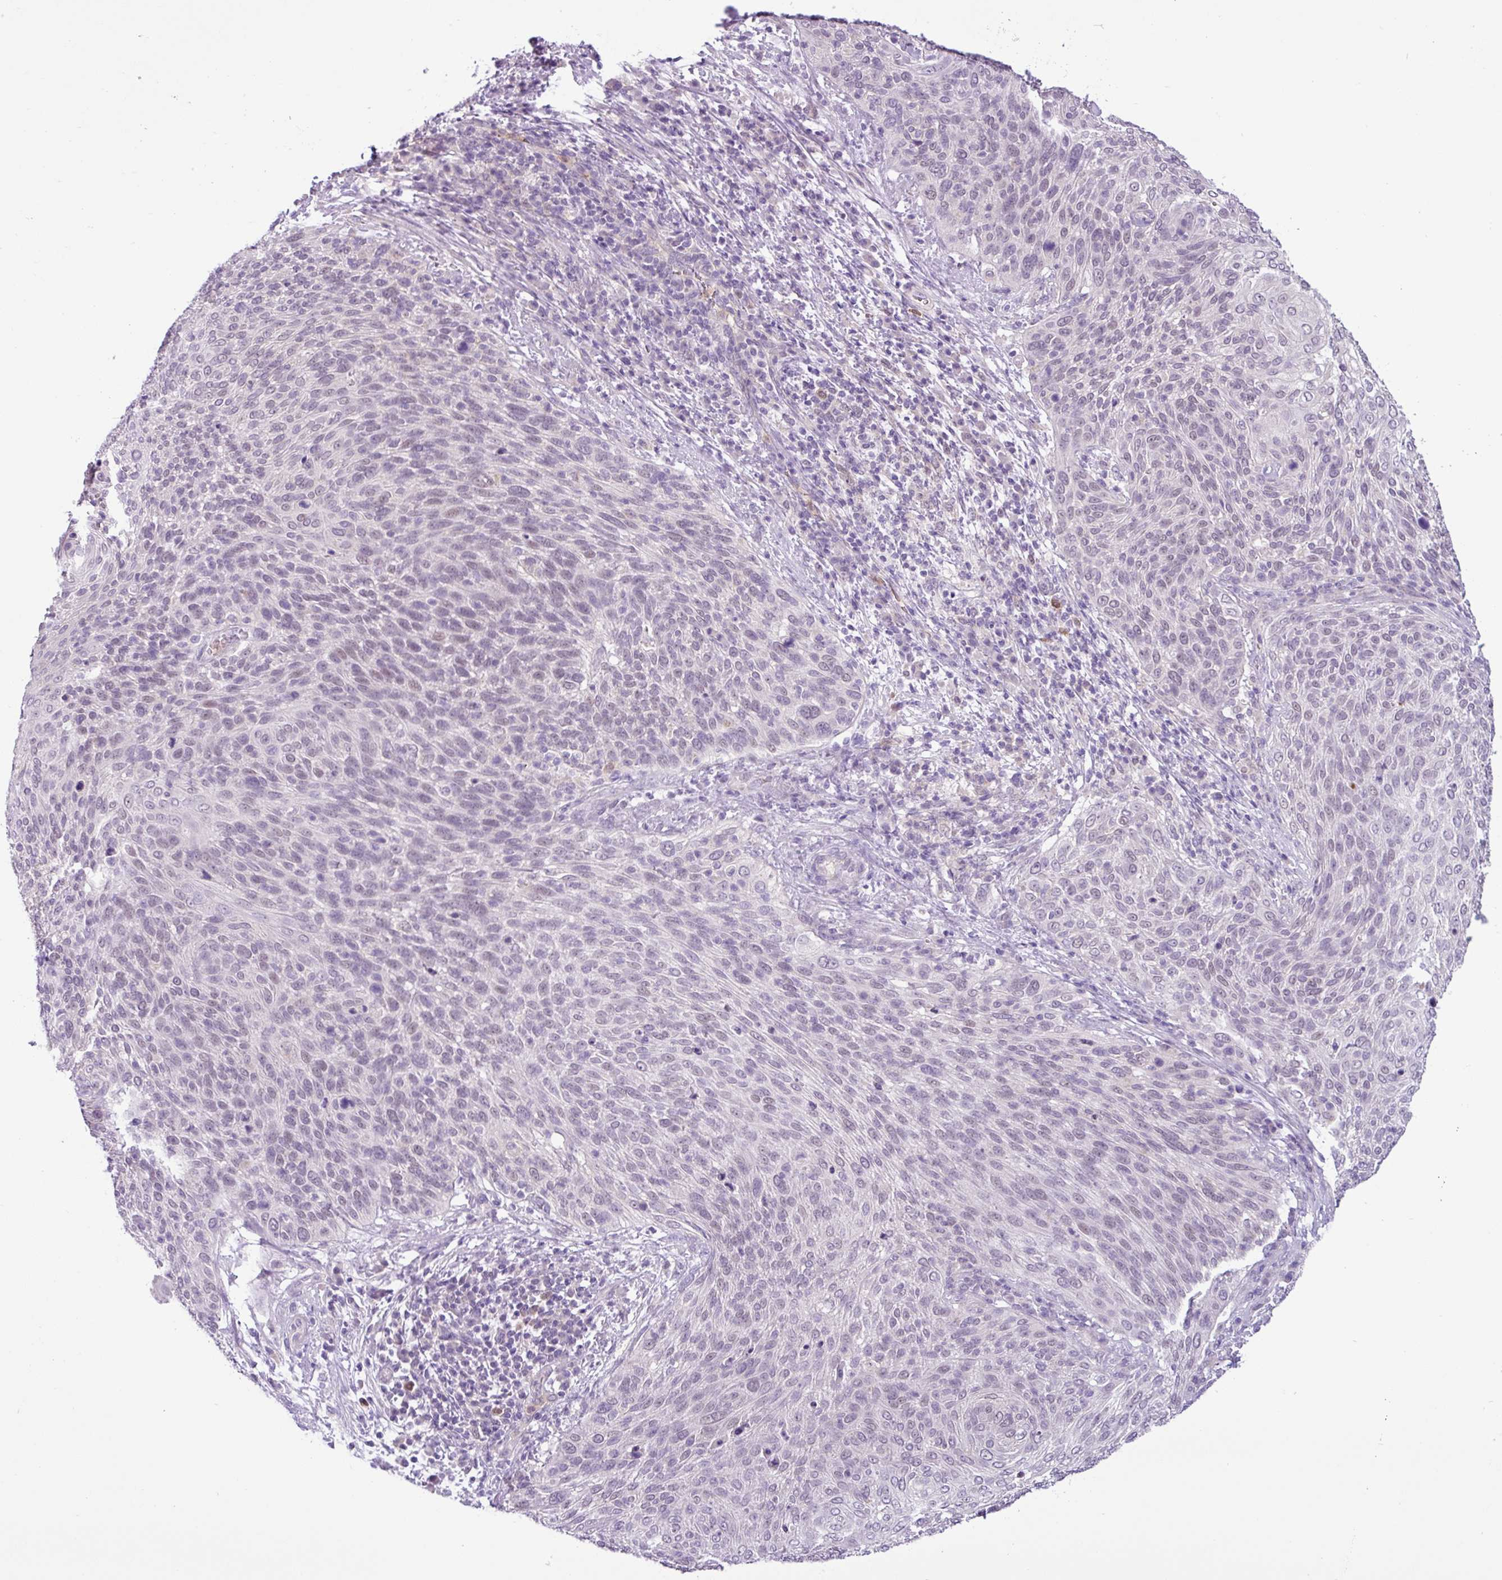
{"staining": {"intensity": "weak", "quantity": "<25%", "location": "nuclear"}, "tissue": "cervical cancer", "cell_type": "Tumor cells", "image_type": "cancer", "snomed": [{"axis": "morphology", "description": "Squamous cell carcinoma, NOS"}, {"axis": "topography", "description": "Cervix"}], "caption": "The image exhibits no staining of tumor cells in cervical cancer (squamous cell carcinoma).", "gene": "TONSL", "patient": {"sex": "female", "age": 31}}